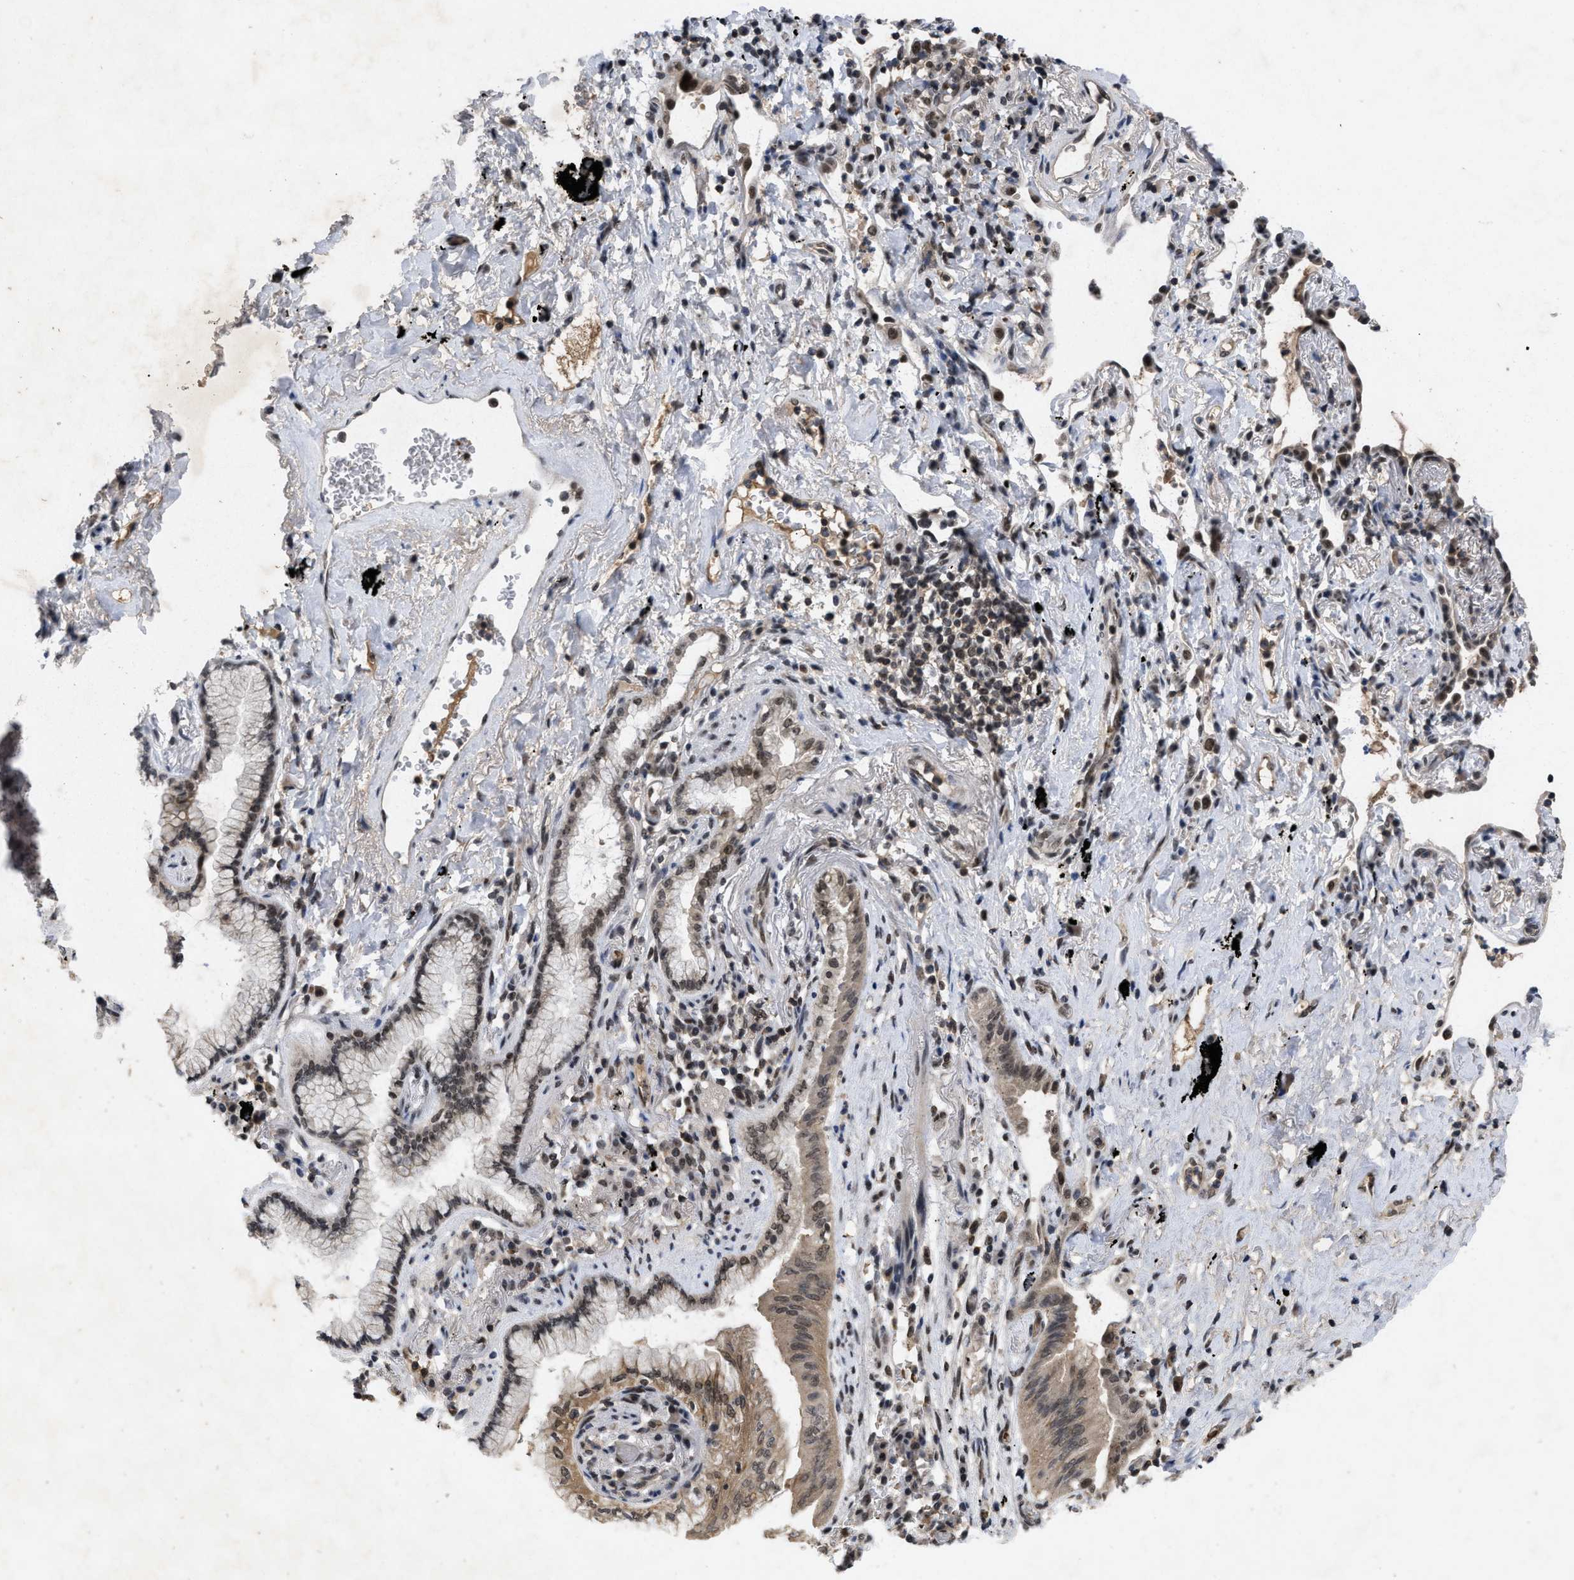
{"staining": {"intensity": "weak", "quantity": ">75%", "location": "cytoplasmic/membranous,nuclear"}, "tissue": "lung cancer", "cell_type": "Tumor cells", "image_type": "cancer", "snomed": [{"axis": "morphology", "description": "Normal tissue, NOS"}, {"axis": "morphology", "description": "Adenocarcinoma, NOS"}, {"axis": "topography", "description": "Bronchus"}, {"axis": "topography", "description": "Lung"}], "caption": "Human adenocarcinoma (lung) stained with a brown dye demonstrates weak cytoplasmic/membranous and nuclear positive staining in approximately >75% of tumor cells.", "gene": "ZNF346", "patient": {"sex": "female", "age": 70}}